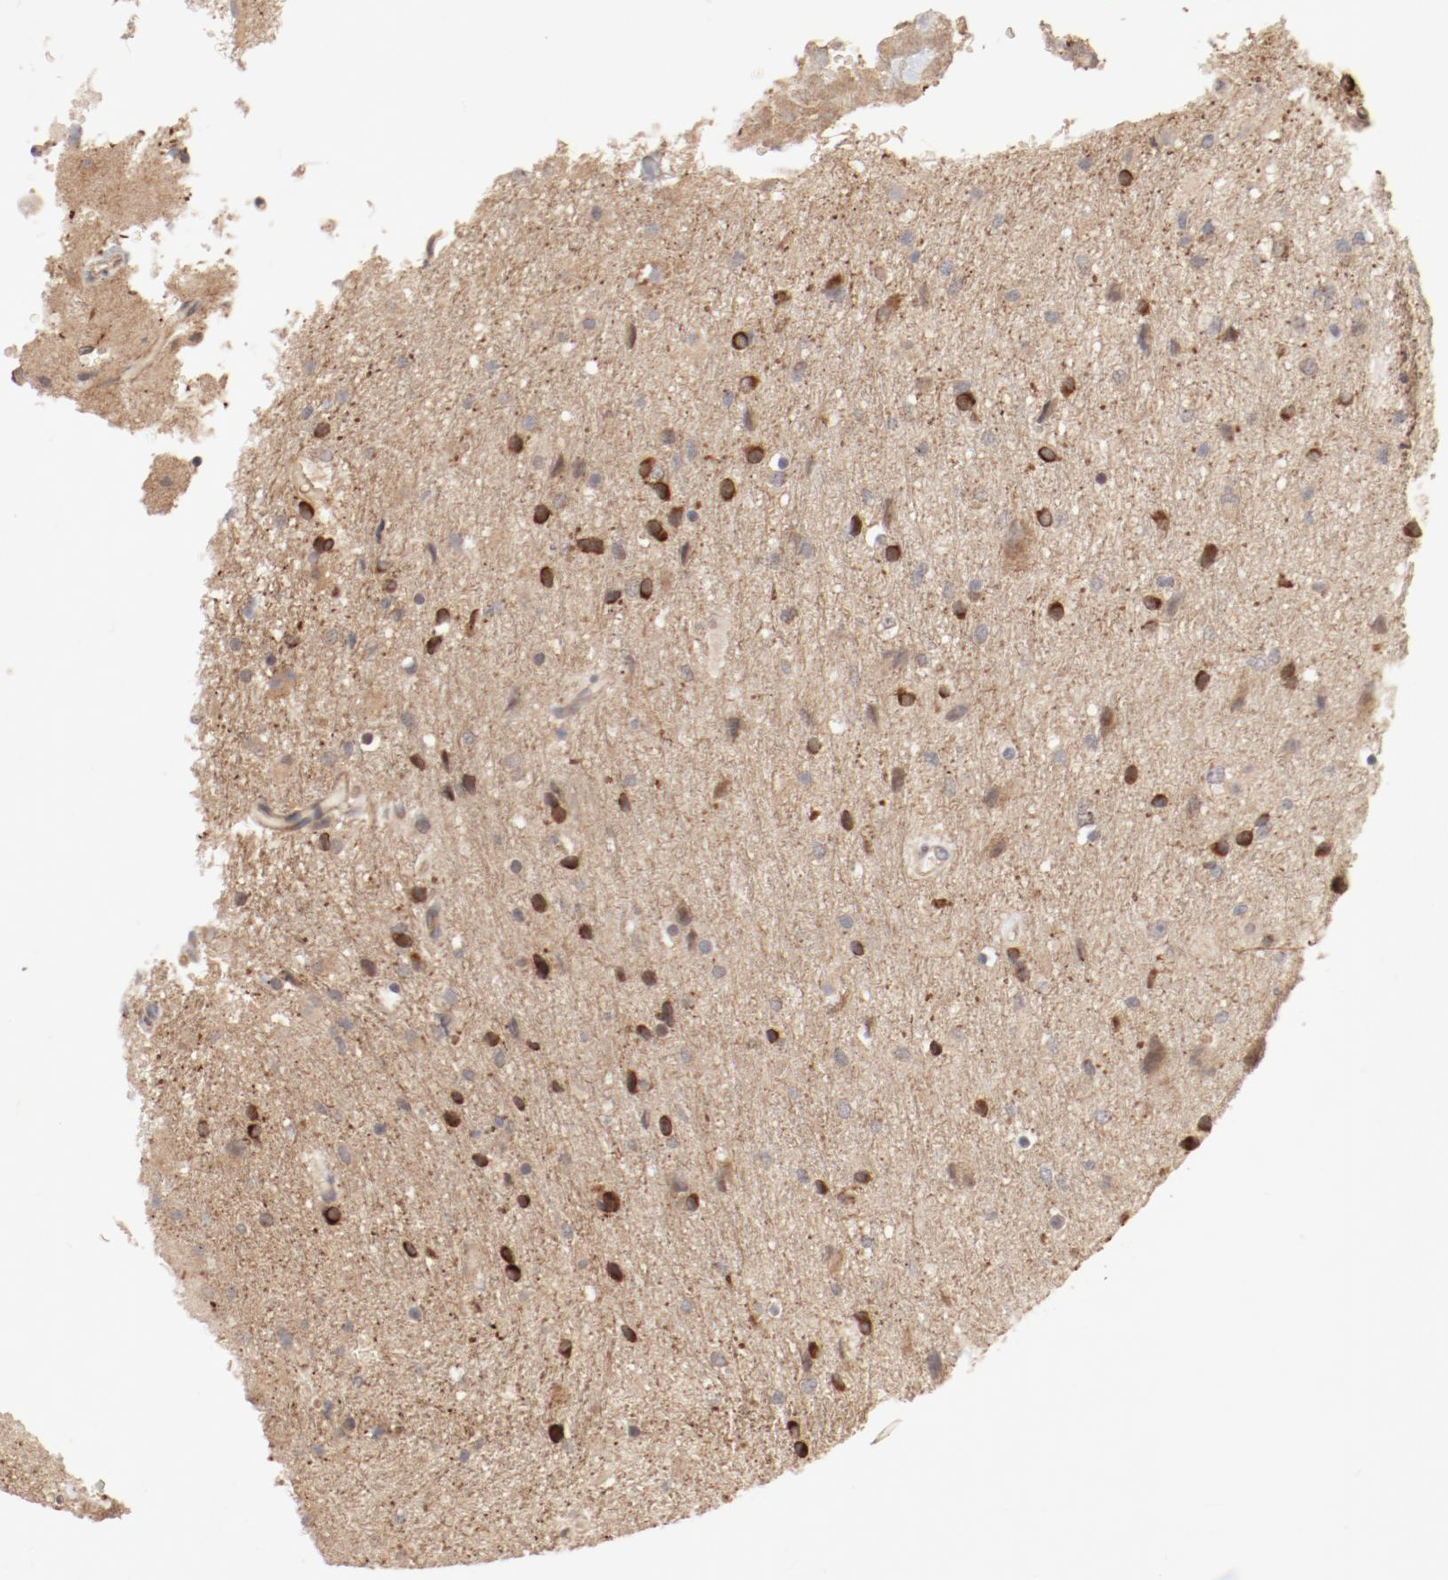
{"staining": {"intensity": "strong", "quantity": "25%-75%", "location": "cytoplasmic/membranous"}, "tissue": "glioma", "cell_type": "Tumor cells", "image_type": "cancer", "snomed": [{"axis": "morphology", "description": "Normal tissue, NOS"}, {"axis": "morphology", "description": "Glioma, malignant, High grade"}, {"axis": "topography", "description": "Cerebral cortex"}], "caption": "IHC photomicrograph of glioma stained for a protein (brown), which reveals high levels of strong cytoplasmic/membranous positivity in about 25%-75% of tumor cells.", "gene": "IL3RA", "patient": {"sex": "male", "age": 56}}